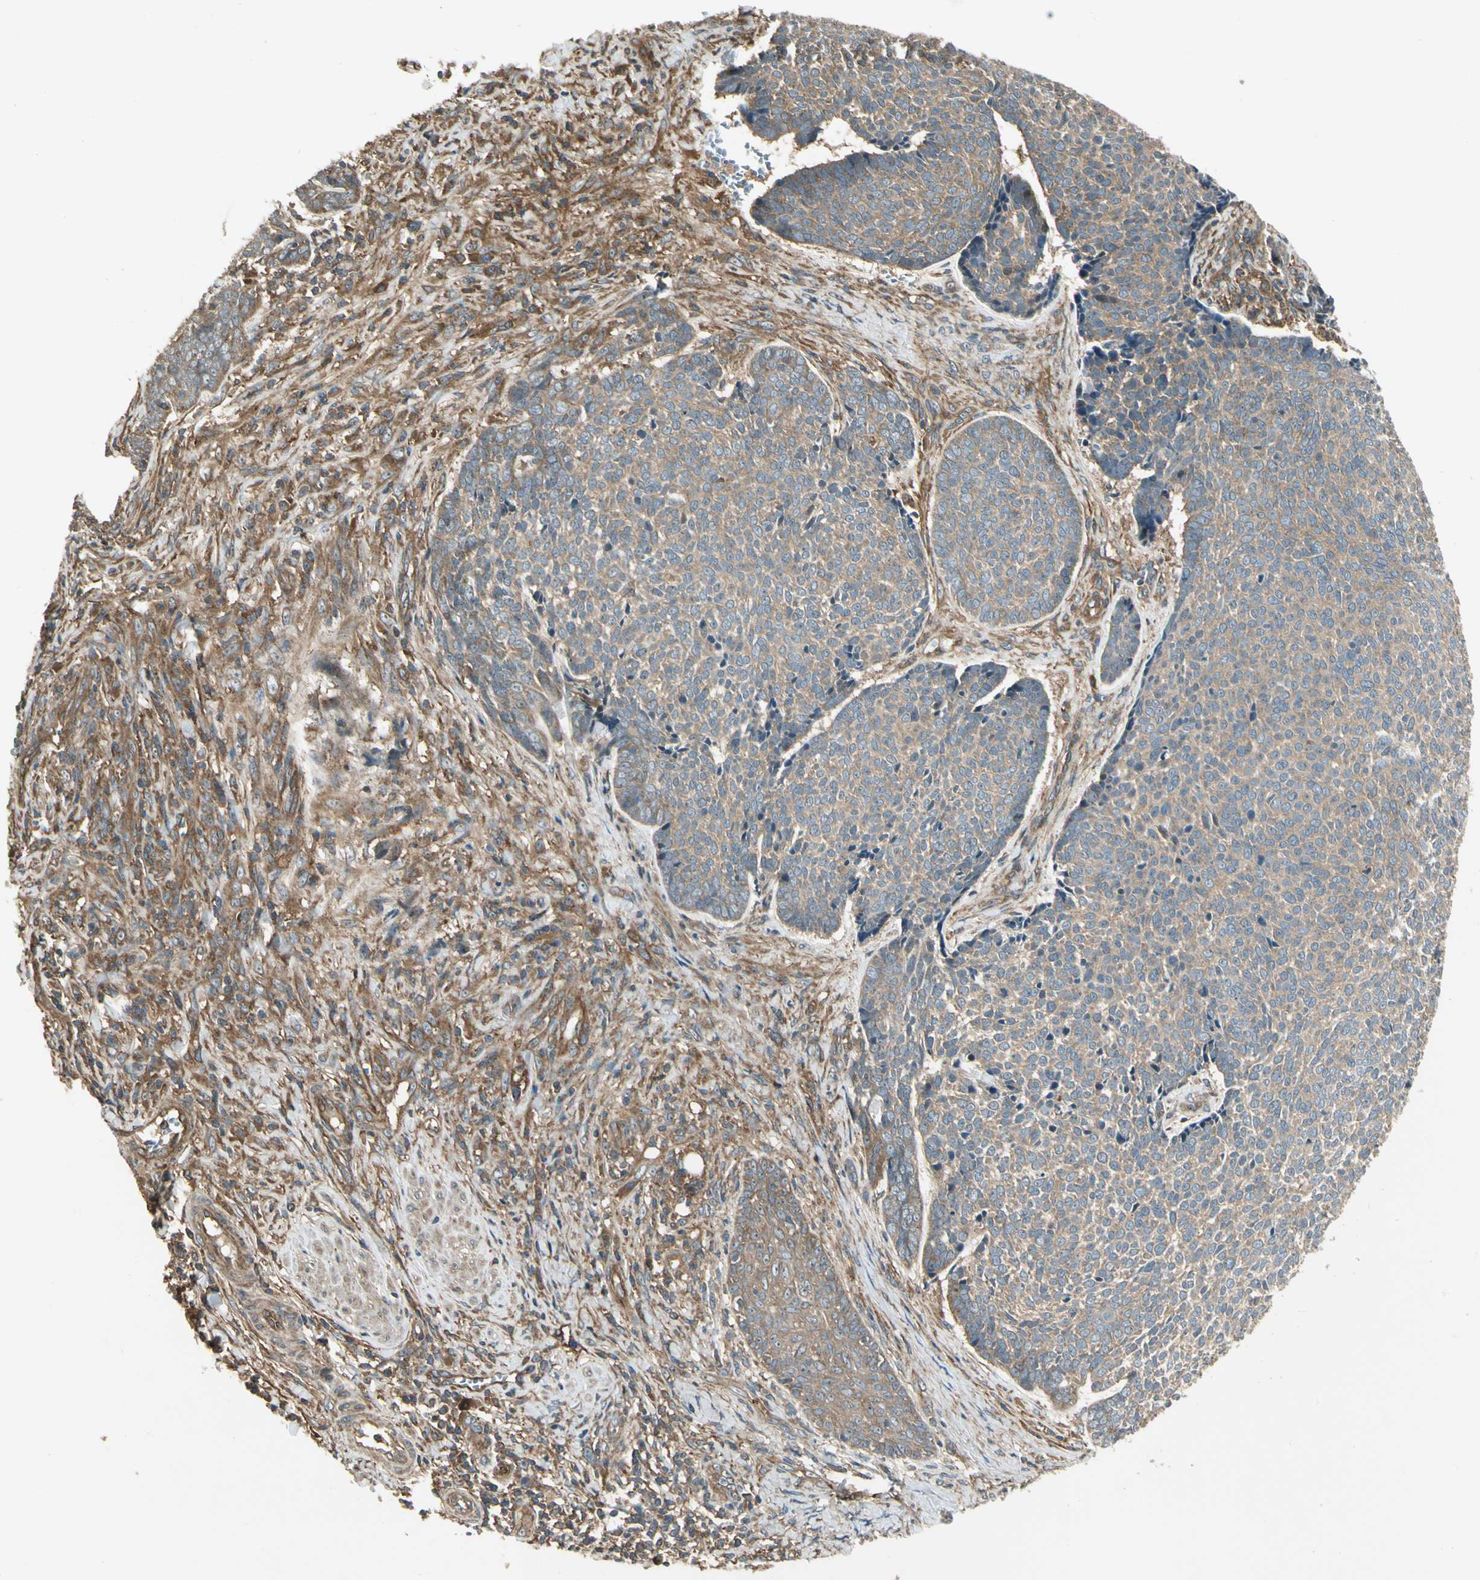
{"staining": {"intensity": "moderate", "quantity": ">75%", "location": "cytoplasmic/membranous"}, "tissue": "skin cancer", "cell_type": "Tumor cells", "image_type": "cancer", "snomed": [{"axis": "morphology", "description": "Basal cell carcinoma"}, {"axis": "topography", "description": "Skin"}], "caption": "About >75% of tumor cells in human skin basal cell carcinoma demonstrate moderate cytoplasmic/membranous protein positivity as visualized by brown immunohistochemical staining.", "gene": "FKBP15", "patient": {"sex": "male", "age": 84}}